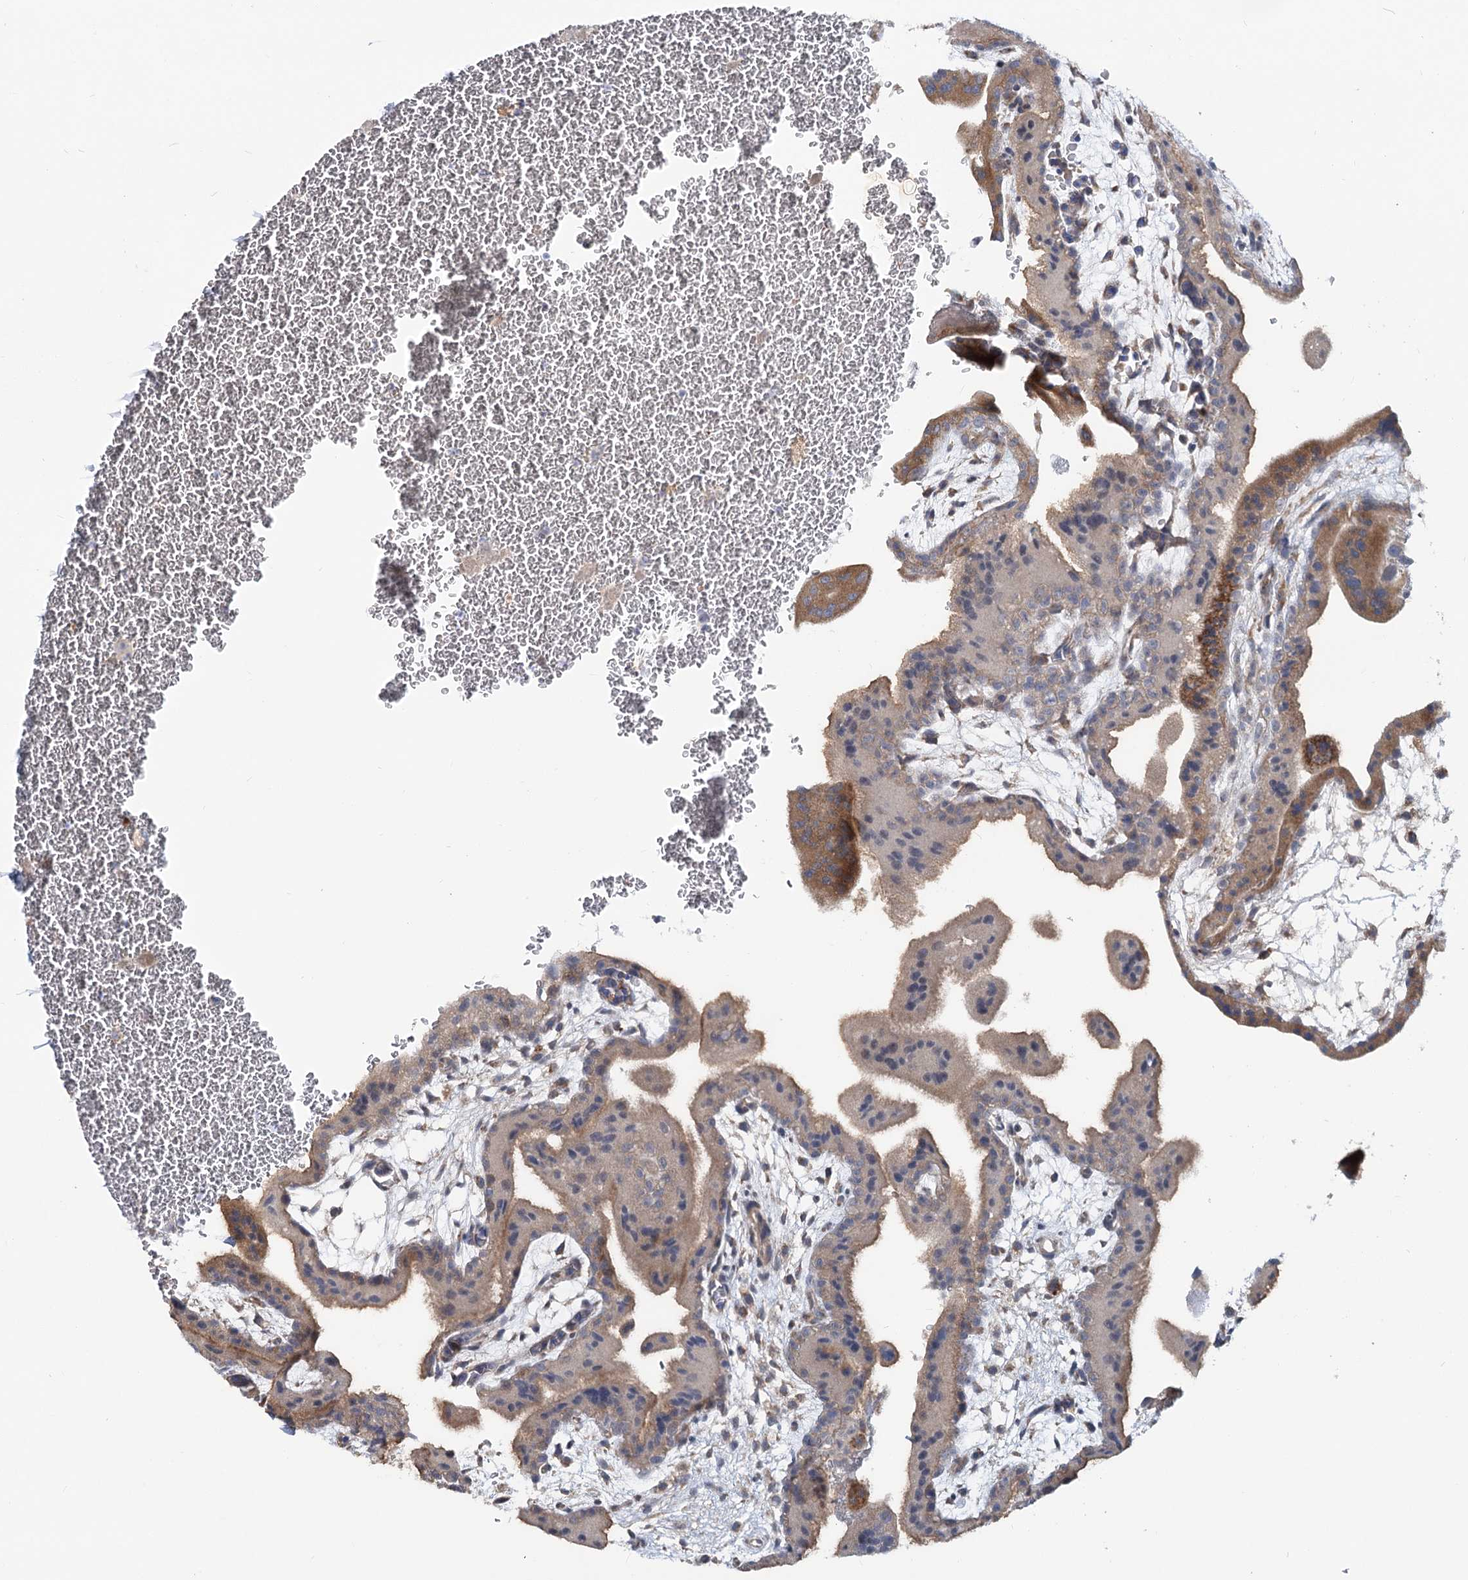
{"staining": {"intensity": "moderate", "quantity": ">75%", "location": "cytoplasmic/membranous"}, "tissue": "placenta", "cell_type": "Decidual cells", "image_type": "normal", "snomed": [{"axis": "morphology", "description": "Normal tissue, NOS"}, {"axis": "topography", "description": "Placenta"}], "caption": "Protein expression analysis of unremarkable human placenta reveals moderate cytoplasmic/membranous expression in approximately >75% of decidual cells. Using DAB (brown) and hematoxylin (blue) stains, captured at high magnification using brightfield microscopy.", "gene": "CIB4", "patient": {"sex": "female", "age": 35}}